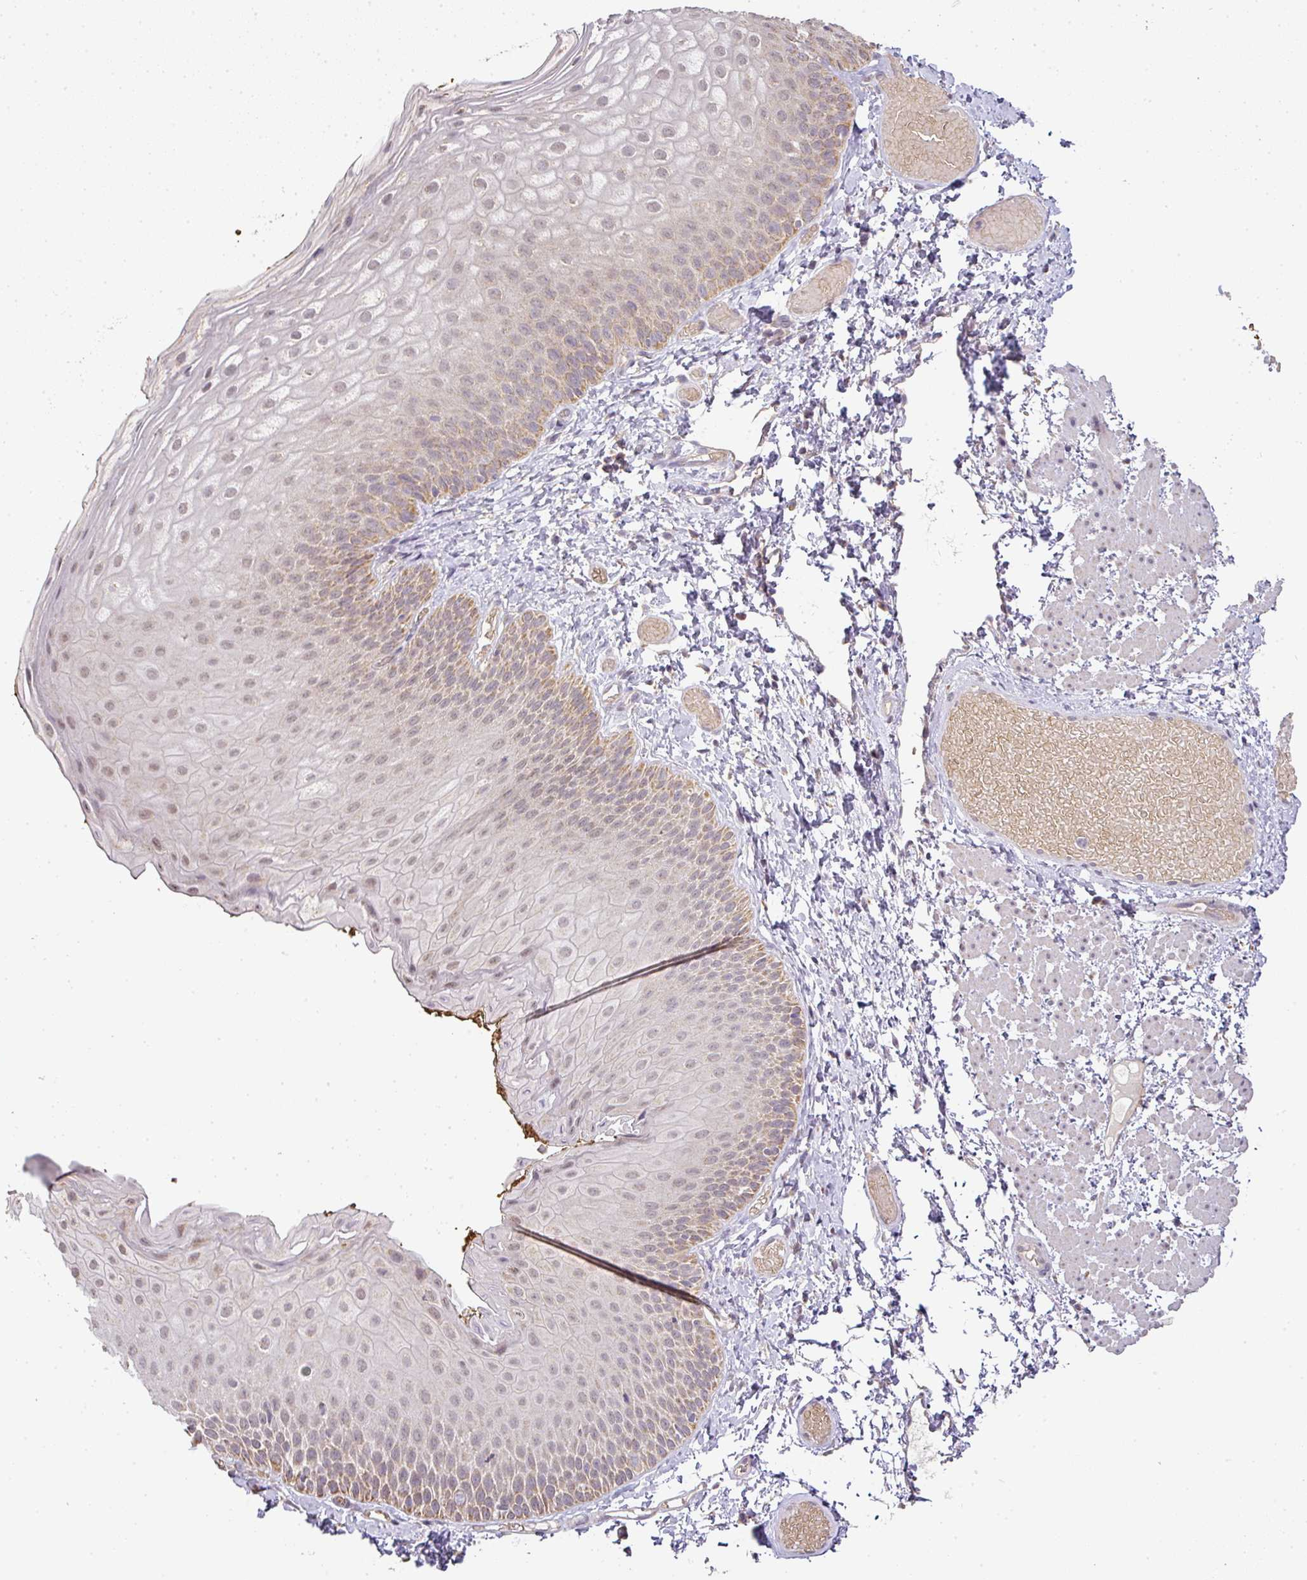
{"staining": {"intensity": "moderate", "quantity": ">75%", "location": "cytoplasmic/membranous"}, "tissue": "skin", "cell_type": "Epidermal cells", "image_type": "normal", "snomed": [{"axis": "morphology", "description": "Normal tissue, NOS"}, {"axis": "topography", "description": "Anal"}], "caption": "Moderate cytoplasmic/membranous positivity for a protein is identified in approximately >75% of epidermal cells of normal skin using IHC.", "gene": "MYOM2", "patient": {"sex": "female", "age": 40}}